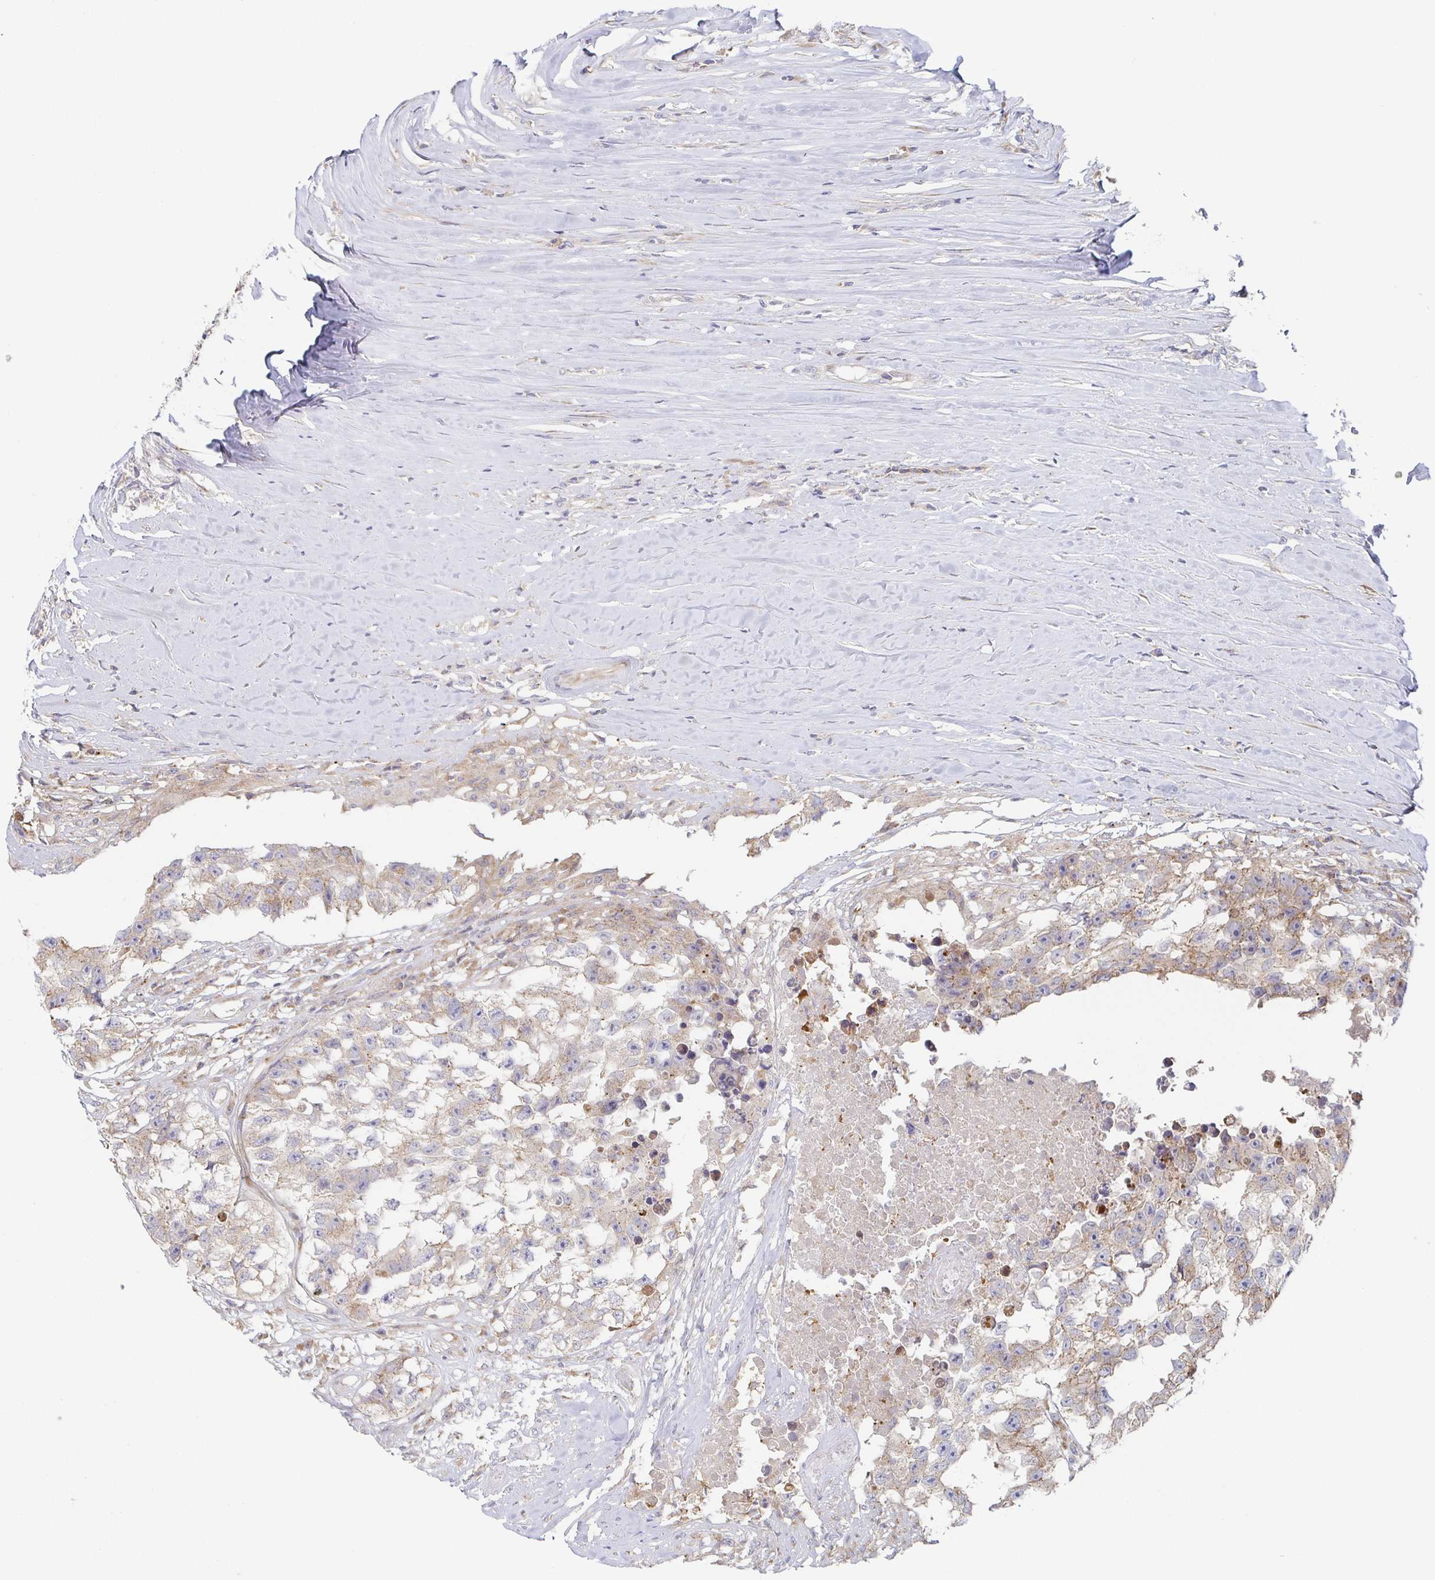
{"staining": {"intensity": "weak", "quantity": "25%-75%", "location": "cytoplasmic/membranous"}, "tissue": "testis cancer", "cell_type": "Tumor cells", "image_type": "cancer", "snomed": [{"axis": "morphology", "description": "Carcinoma, Embryonal, NOS"}, {"axis": "topography", "description": "Testis"}], "caption": "Immunohistochemistry (IHC) (DAB (3,3'-diaminobenzidine)) staining of testis embryonal carcinoma demonstrates weak cytoplasmic/membranous protein positivity in approximately 25%-75% of tumor cells.", "gene": "TUFT1", "patient": {"sex": "male", "age": 83}}